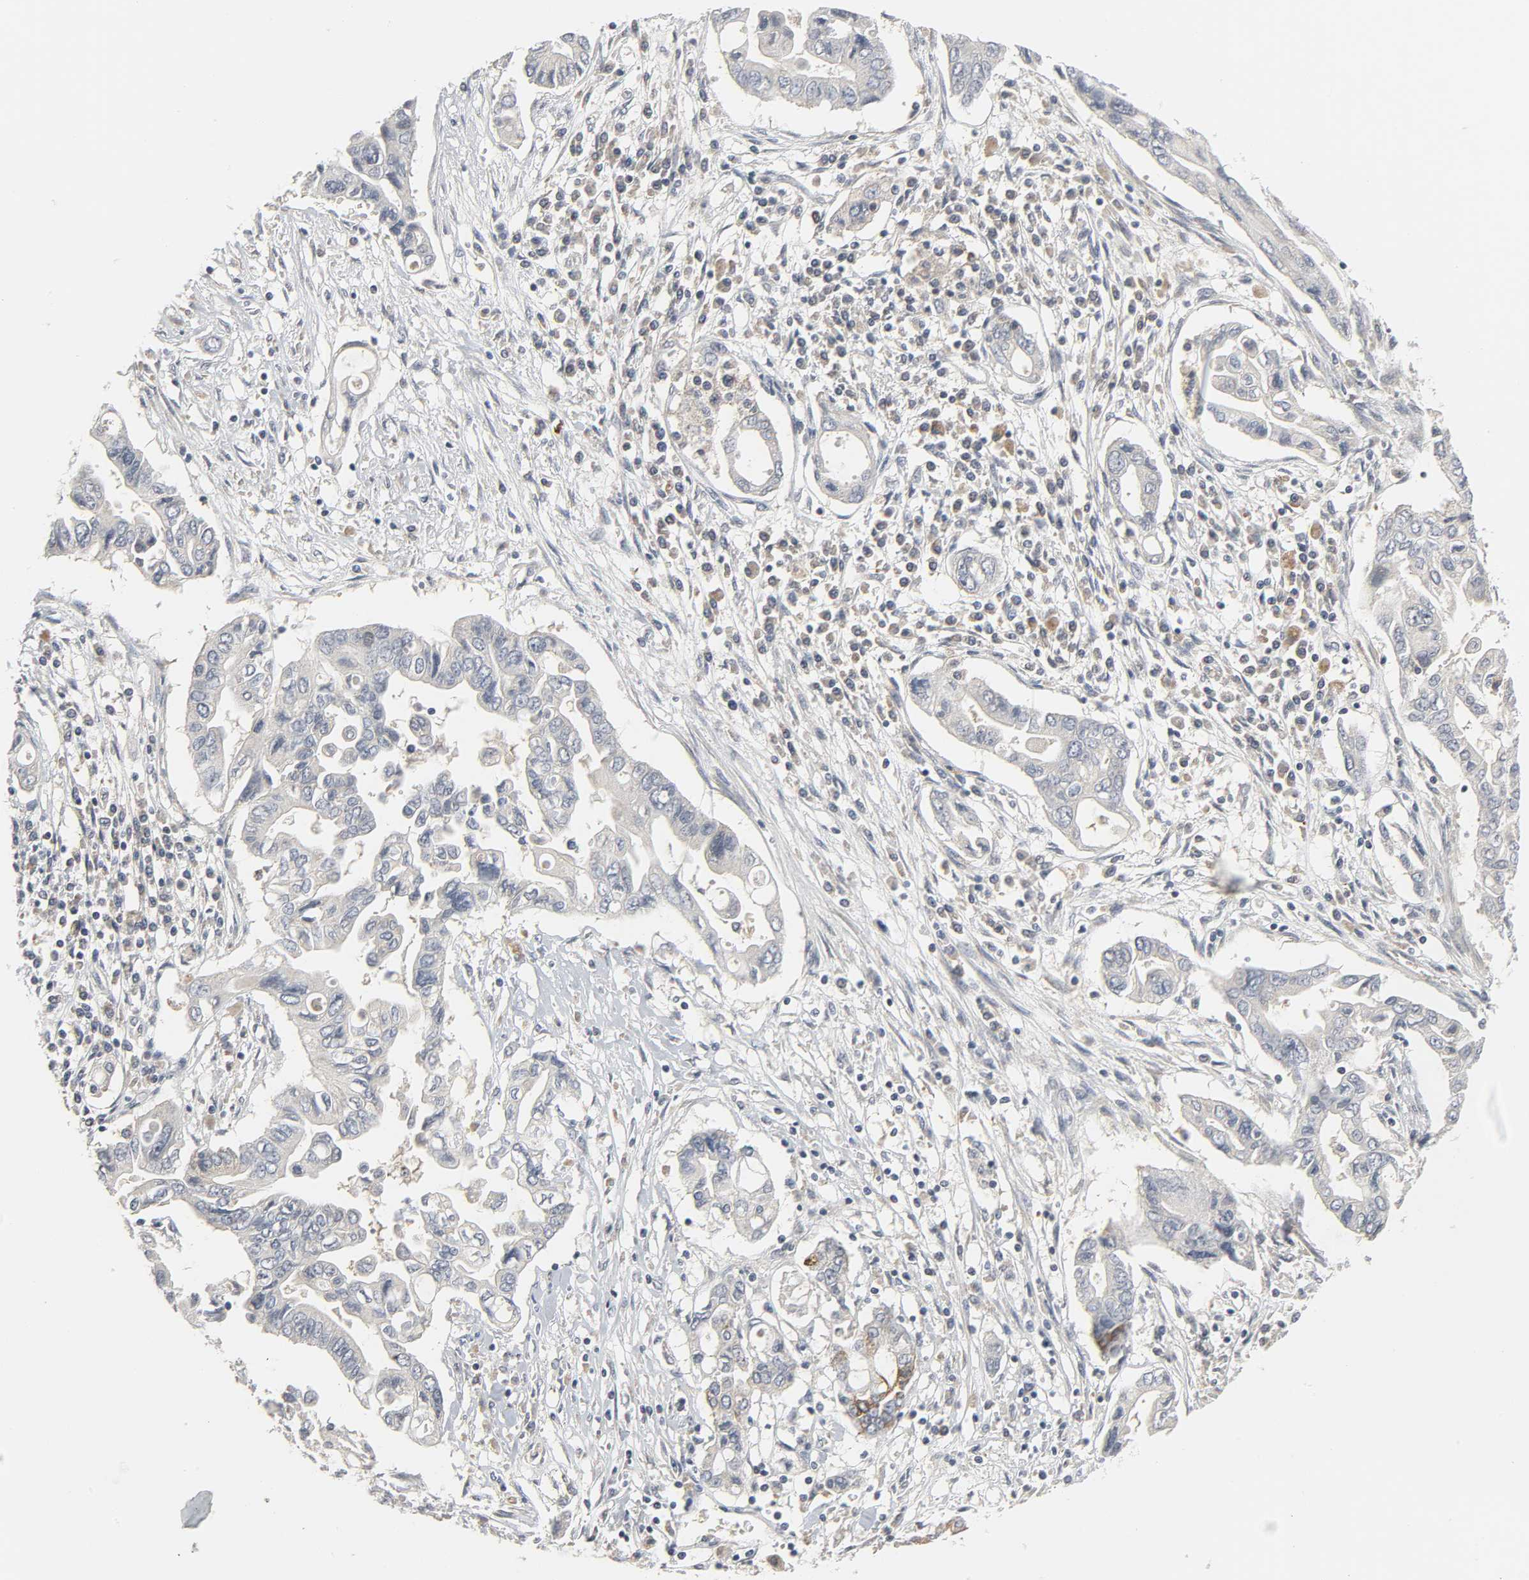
{"staining": {"intensity": "weak", "quantity": "25%-75%", "location": "cytoplasmic/membranous"}, "tissue": "pancreatic cancer", "cell_type": "Tumor cells", "image_type": "cancer", "snomed": [{"axis": "morphology", "description": "Adenocarcinoma, NOS"}, {"axis": "topography", "description": "Pancreas"}], "caption": "Immunohistochemical staining of human pancreatic adenocarcinoma reveals low levels of weak cytoplasmic/membranous protein staining in about 25%-75% of tumor cells. (Brightfield microscopy of DAB IHC at high magnification).", "gene": "CLIP1", "patient": {"sex": "female", "age": 57}}